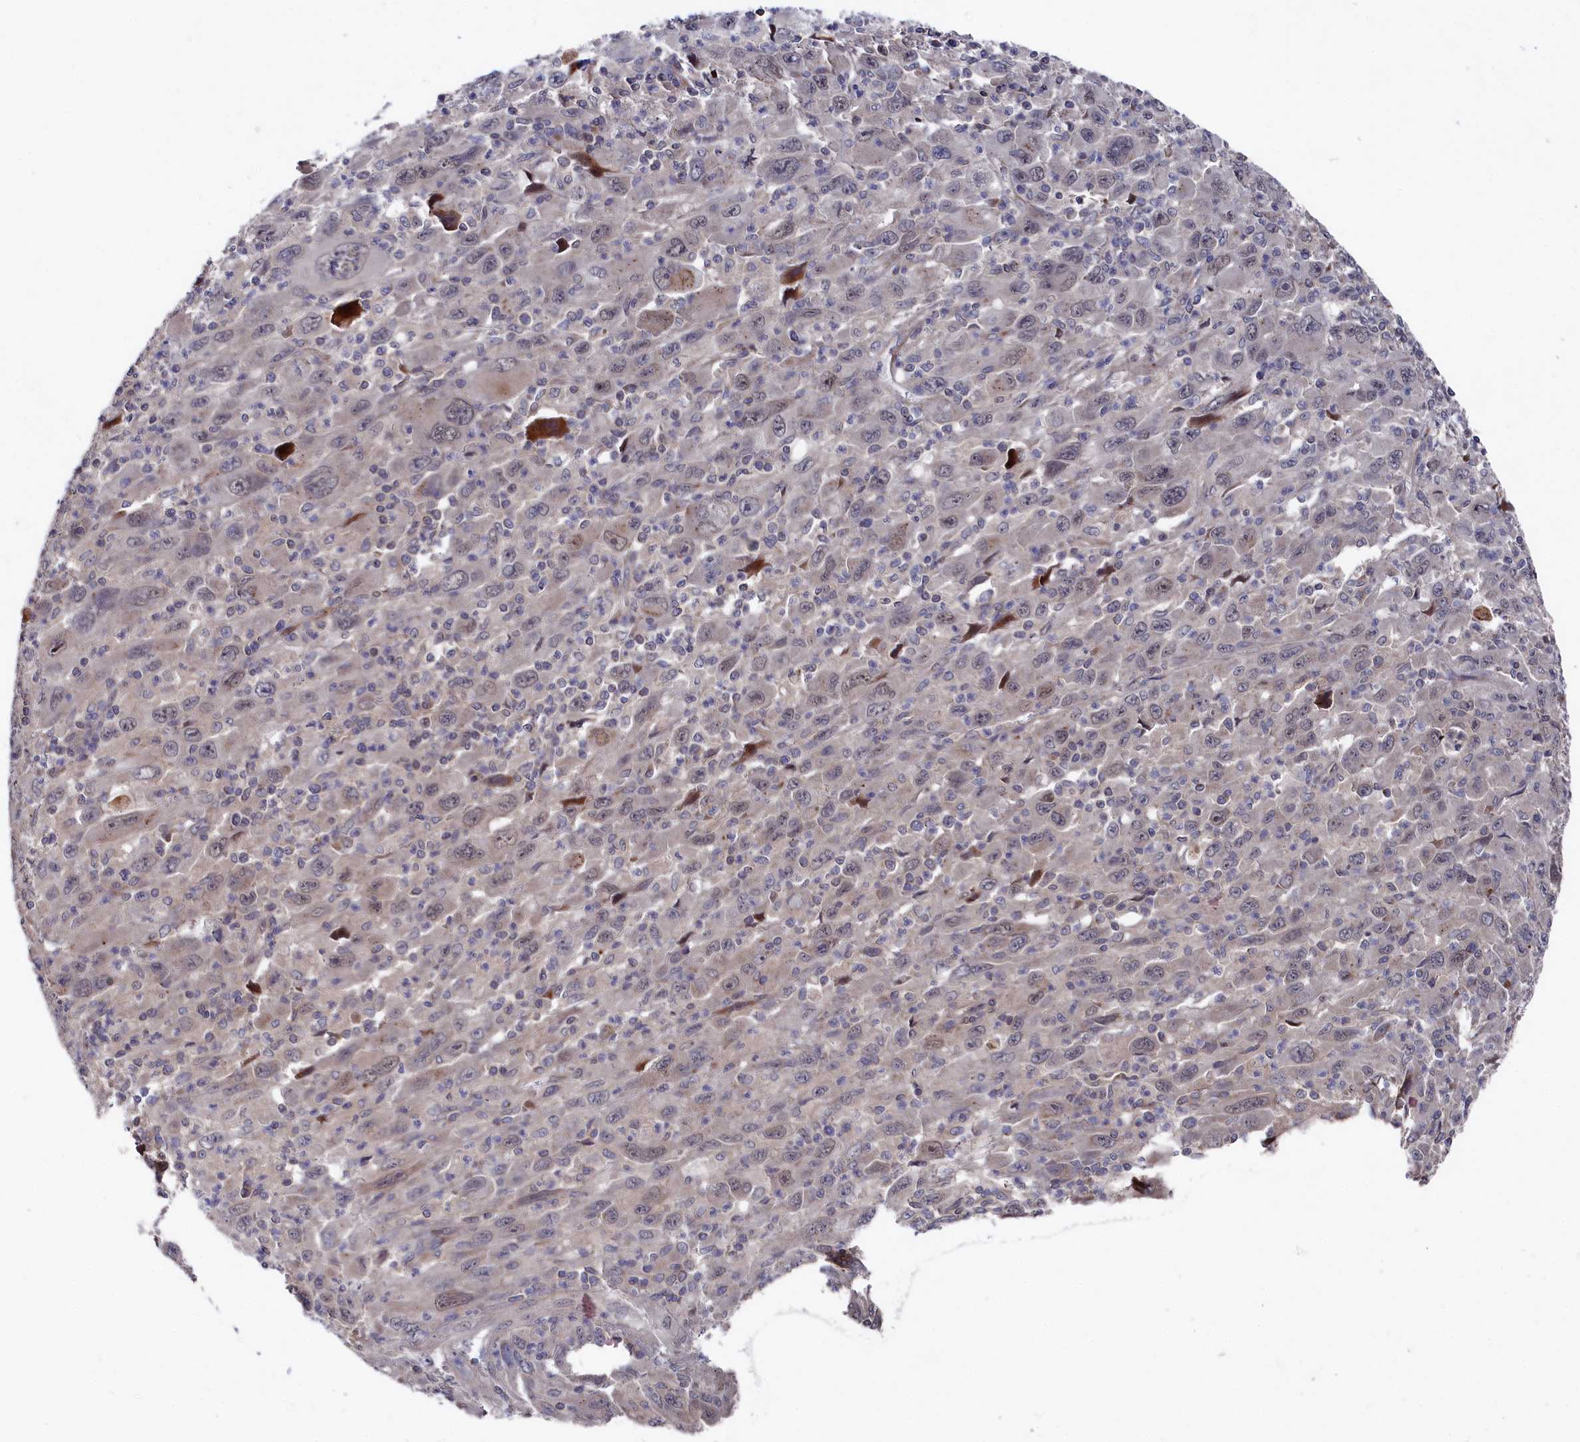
{"staining": {"intensity": "negative", "quantity": "none", "location": "none"}, "tissue": "melanoma", "cell_type": "Tumor cells", "image_type": "cancer", "snomed": [{"axis": "morphology", "description": "Malignant melanoma, Metastatic site"}, {"axis": "topography", "description": "Skin"}], "caption": "DAB immunohistochemical staining of human melanoma shows no significant expression in tumor cells. (Immunohistochemistry, brightfield microscopy, high magnification).", "gene": "SUPV3L1", "patient": {"sex": "female", "age": 56}}